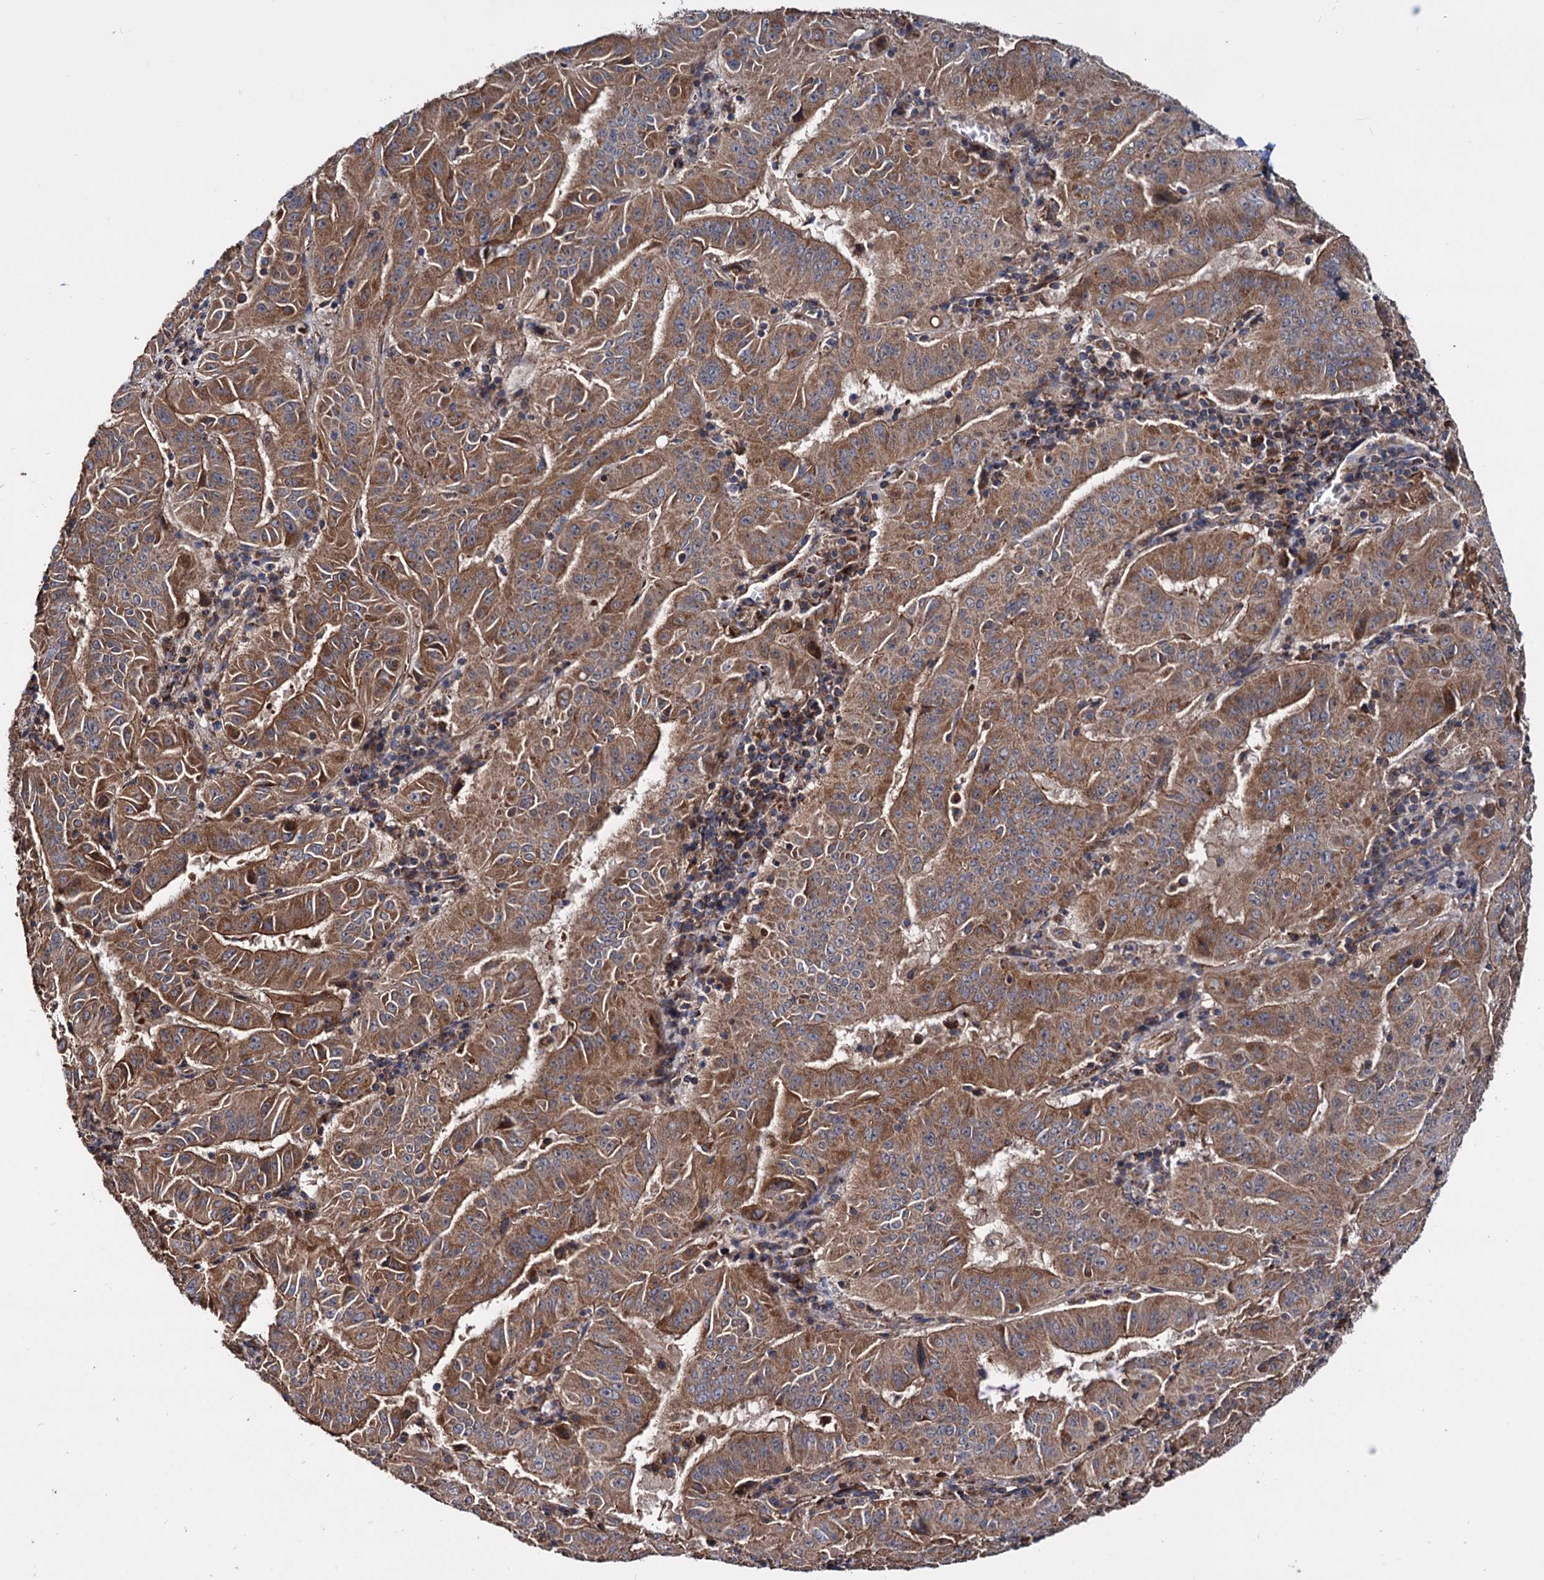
{"staining": {"intensity": "moderate", "quantity": ">75%", "location": "cytoplasmic/membranous"}, "tissue": "pancreatic cancer", "cell_type": "Tumor cells", "image_type": "cancer", "snomed": [{"axis": "morphology", "description": "Adenocarcinoma, NOS"}, {"axis": "topography", "description": "Pancreas"}], "caption": "Adenocarcinoma (pancreatic) tissue exhibits moderate cytoplasmic/membranous positivity in about >75% of tumor cells, visualized by immunohistochemistry. (Stains: DAB in brown, nuclei in blue, Microscopy: brightfield microscopy at high magnification).", "gene": "MRPL42", "patient": {"sex": "male", "age": 63}}